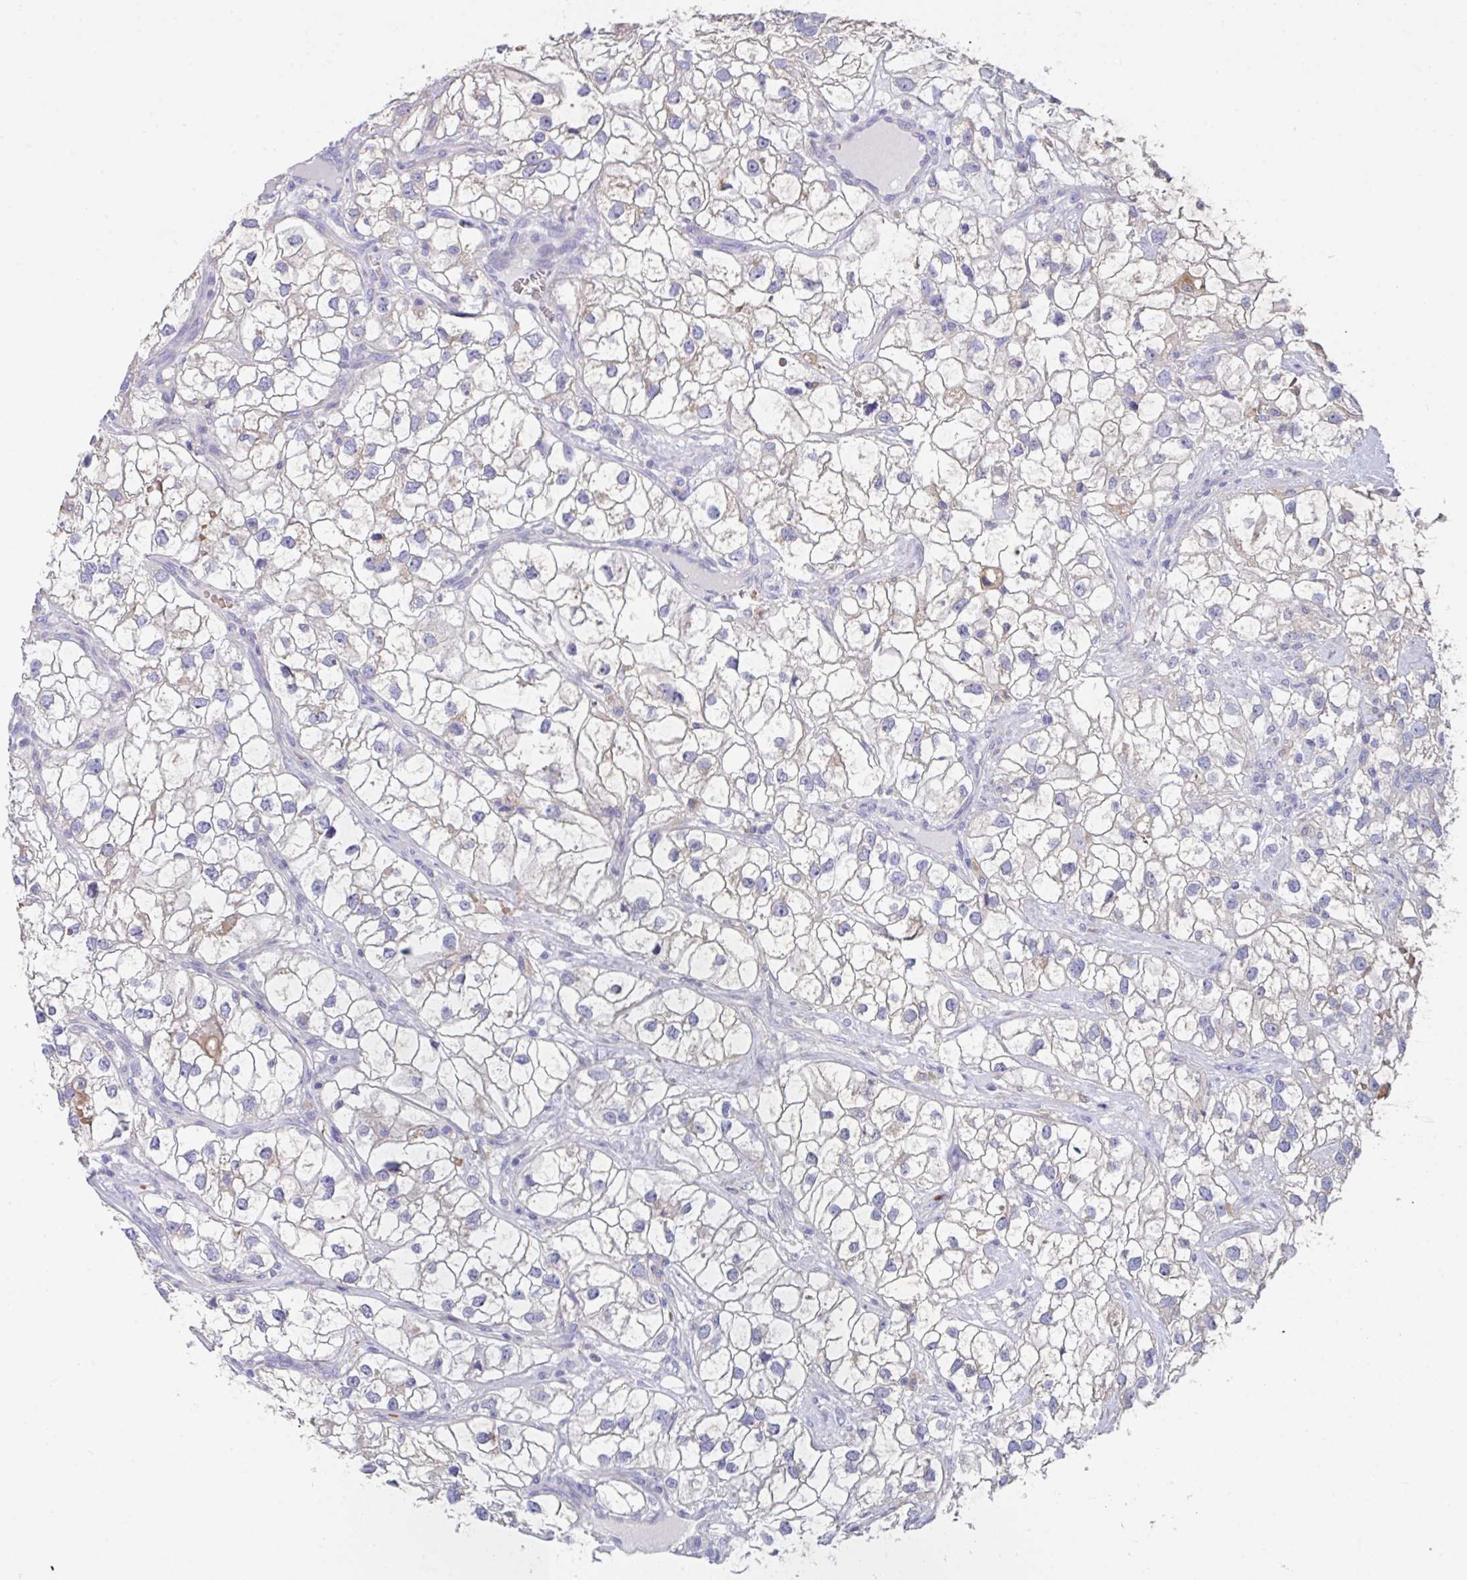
{"staining": {"intensity": "negative", "quantity": "none", "location": "none"}, "tissue": "renal cancer", "cell_type": "Tumor cells", "image_type": "cancer", "snomed": [{"axis": "morphology", "description": "Adenocarcinoma, NOS"}, {"axis": "topography", "description": "Kidney"}], "caption": "Immunohistochemical staining of human renal adenocarcinoma exhibits no significant positivity in tumor cells.", "gene": "TFAP2C", "patient": {"sex": "male", "age": 59}}